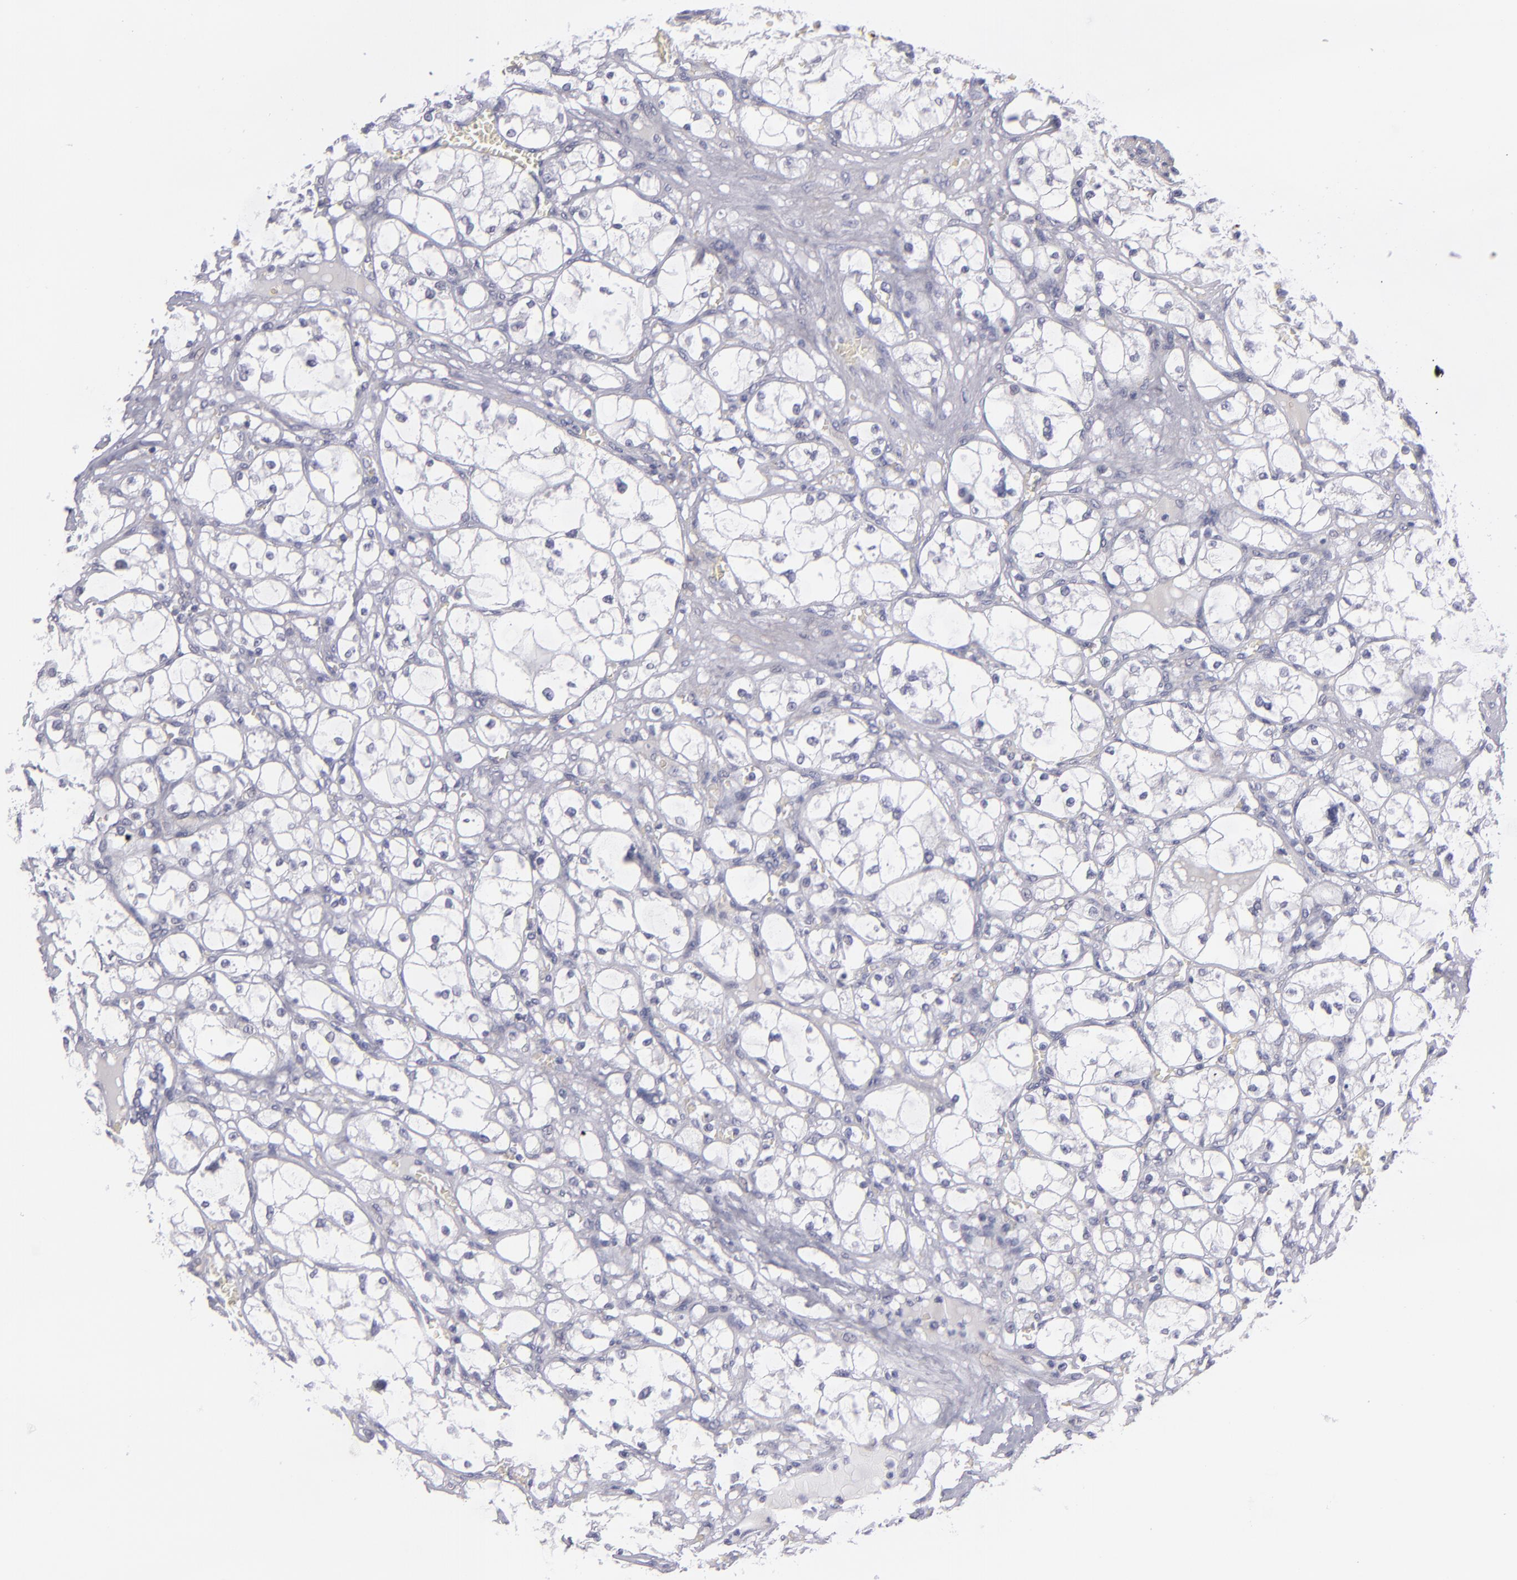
{"staining": {"intensity": "negative", "quantity": "none", "location": "none"}, "tissue": "renal cancer", "cell_type": "Tumor cells", "image_type": "cancer", "snomed": [{"axis": "morphology", "description": "Adenocarcinoma, NOS"}, {"axis": "topography", "description": "Kidney"}], "caption": "High power microscopy photomicrograph of an immunohistochemistry (IHC) photomicrograph of renal cancer (adenocarcinoma), revealing no significant staining in tumor cells. The staining is performed using DAB (3,3'-diaminobenzidine) brown chromogen with nuclei counter-stained in using hematoxylin.", "gene": "MYH11", "patient": {"sex": "male", "age": 61}}